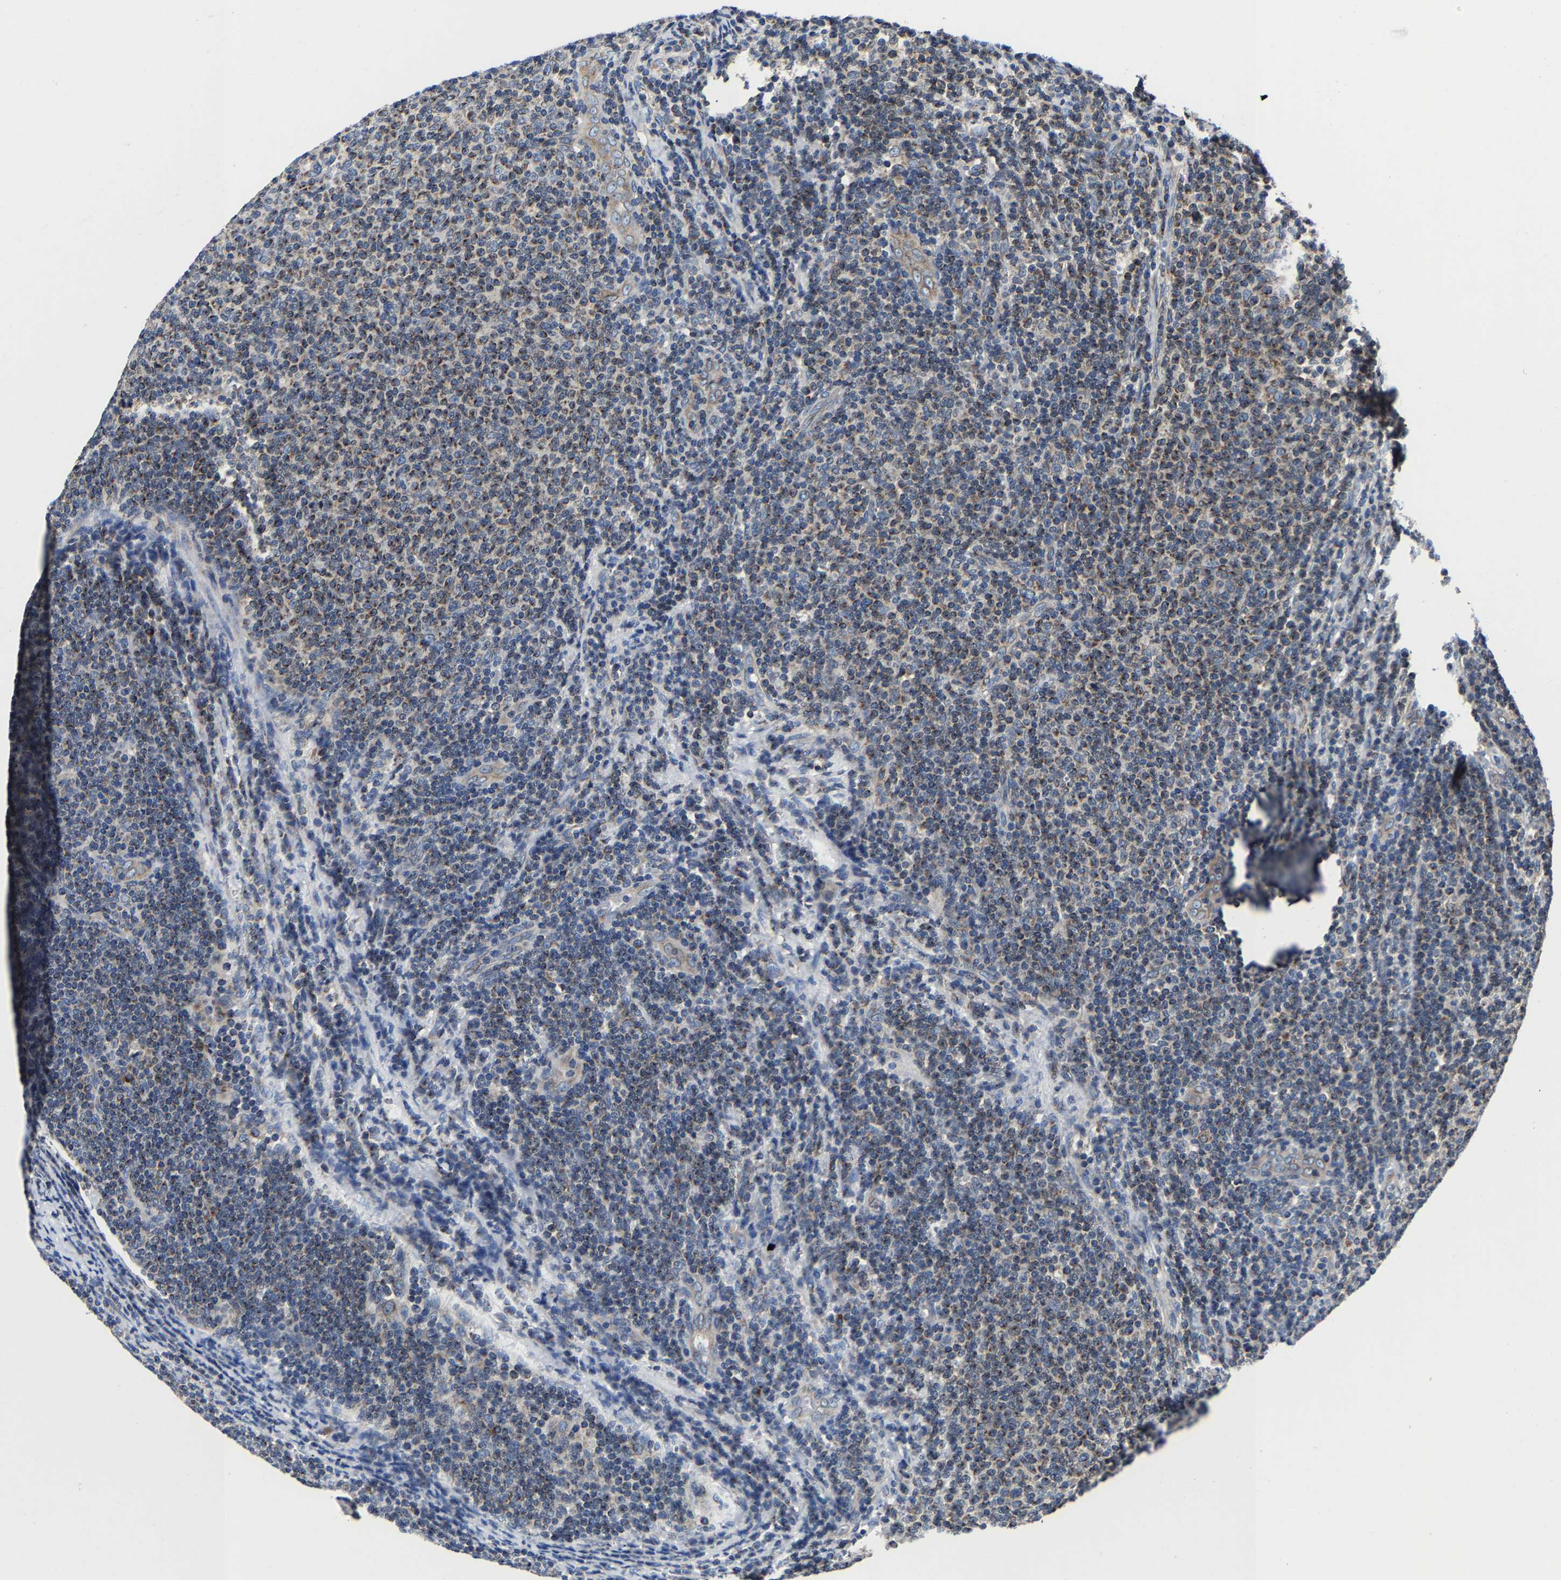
{"staining": {"intensity": "moderate", "quantity": "<25%", "location": "cytoplasmic/membranous"}, "tissue": "lymphoma", "cell_type": "Tumor cells", "image_type": "cancer", "snomed": [{"axis": "morphology", "description": "Malignant lymphoma, non-Hodgkin's type, Low grade"}, {"axis": "topography", "description": "Lymph node"}], "caption": "The histopathology image demonstrates immunohistochemical staining of low-grade malignant lymphoma, non-Hodgkin's type. There is moderate cytoplasmic/membranous positivity is identified in about <25% of tumor cells. The protein of interest is stained brown, and the nuclei are stained in blue (DAB (3,3'-diaminobenzidine) IHC with brightfield microscopy, high magnification).", "gene": "EBAG9", "patient": {"sex": "male", "age": 66}}